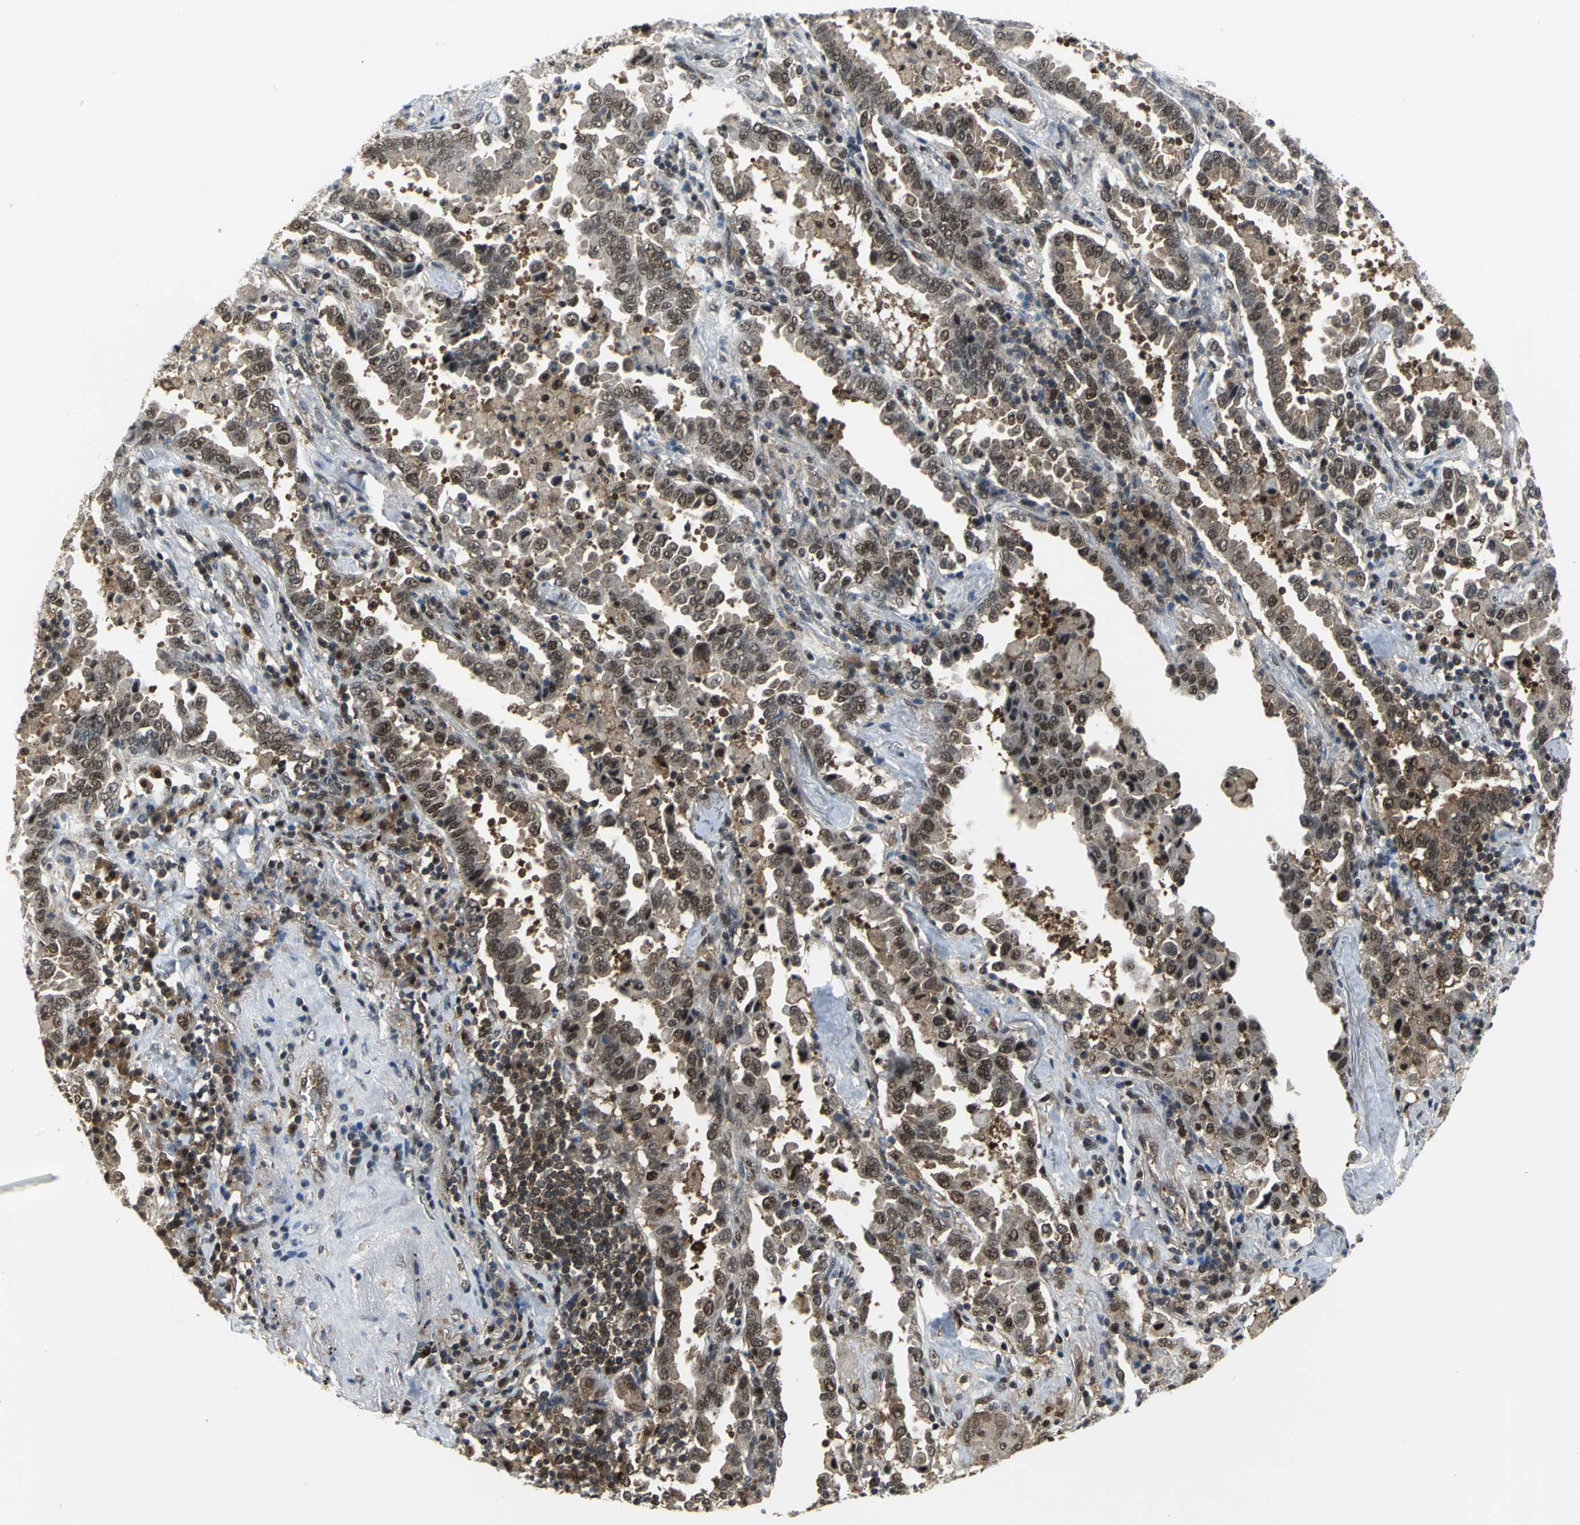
{"staining": {"intensity": "moderate", "quantity": ">75%", "location": "nuclear"}, "tissue": "lung cancer", "cell_type": "Tumor cells", "image_type": "cancer", "snomed": [{"axis": "morphology", "description": "Normal tissue, NOS"}, {"axis": "morphology", "description": "Inflammation, NOS"}, {"axis": "morphology", "description": "Adenocarcinoma, NOS"}, {"axis": "topography", "description": "Lung"}], "caption": "Protein staining demonstrates moderate nuclear staining in approximately >75% of tumor cells in lung cancer (adenocarcinoma).", "gene": "PSMA4", "patient": {"sex": "female", "age": 64}}